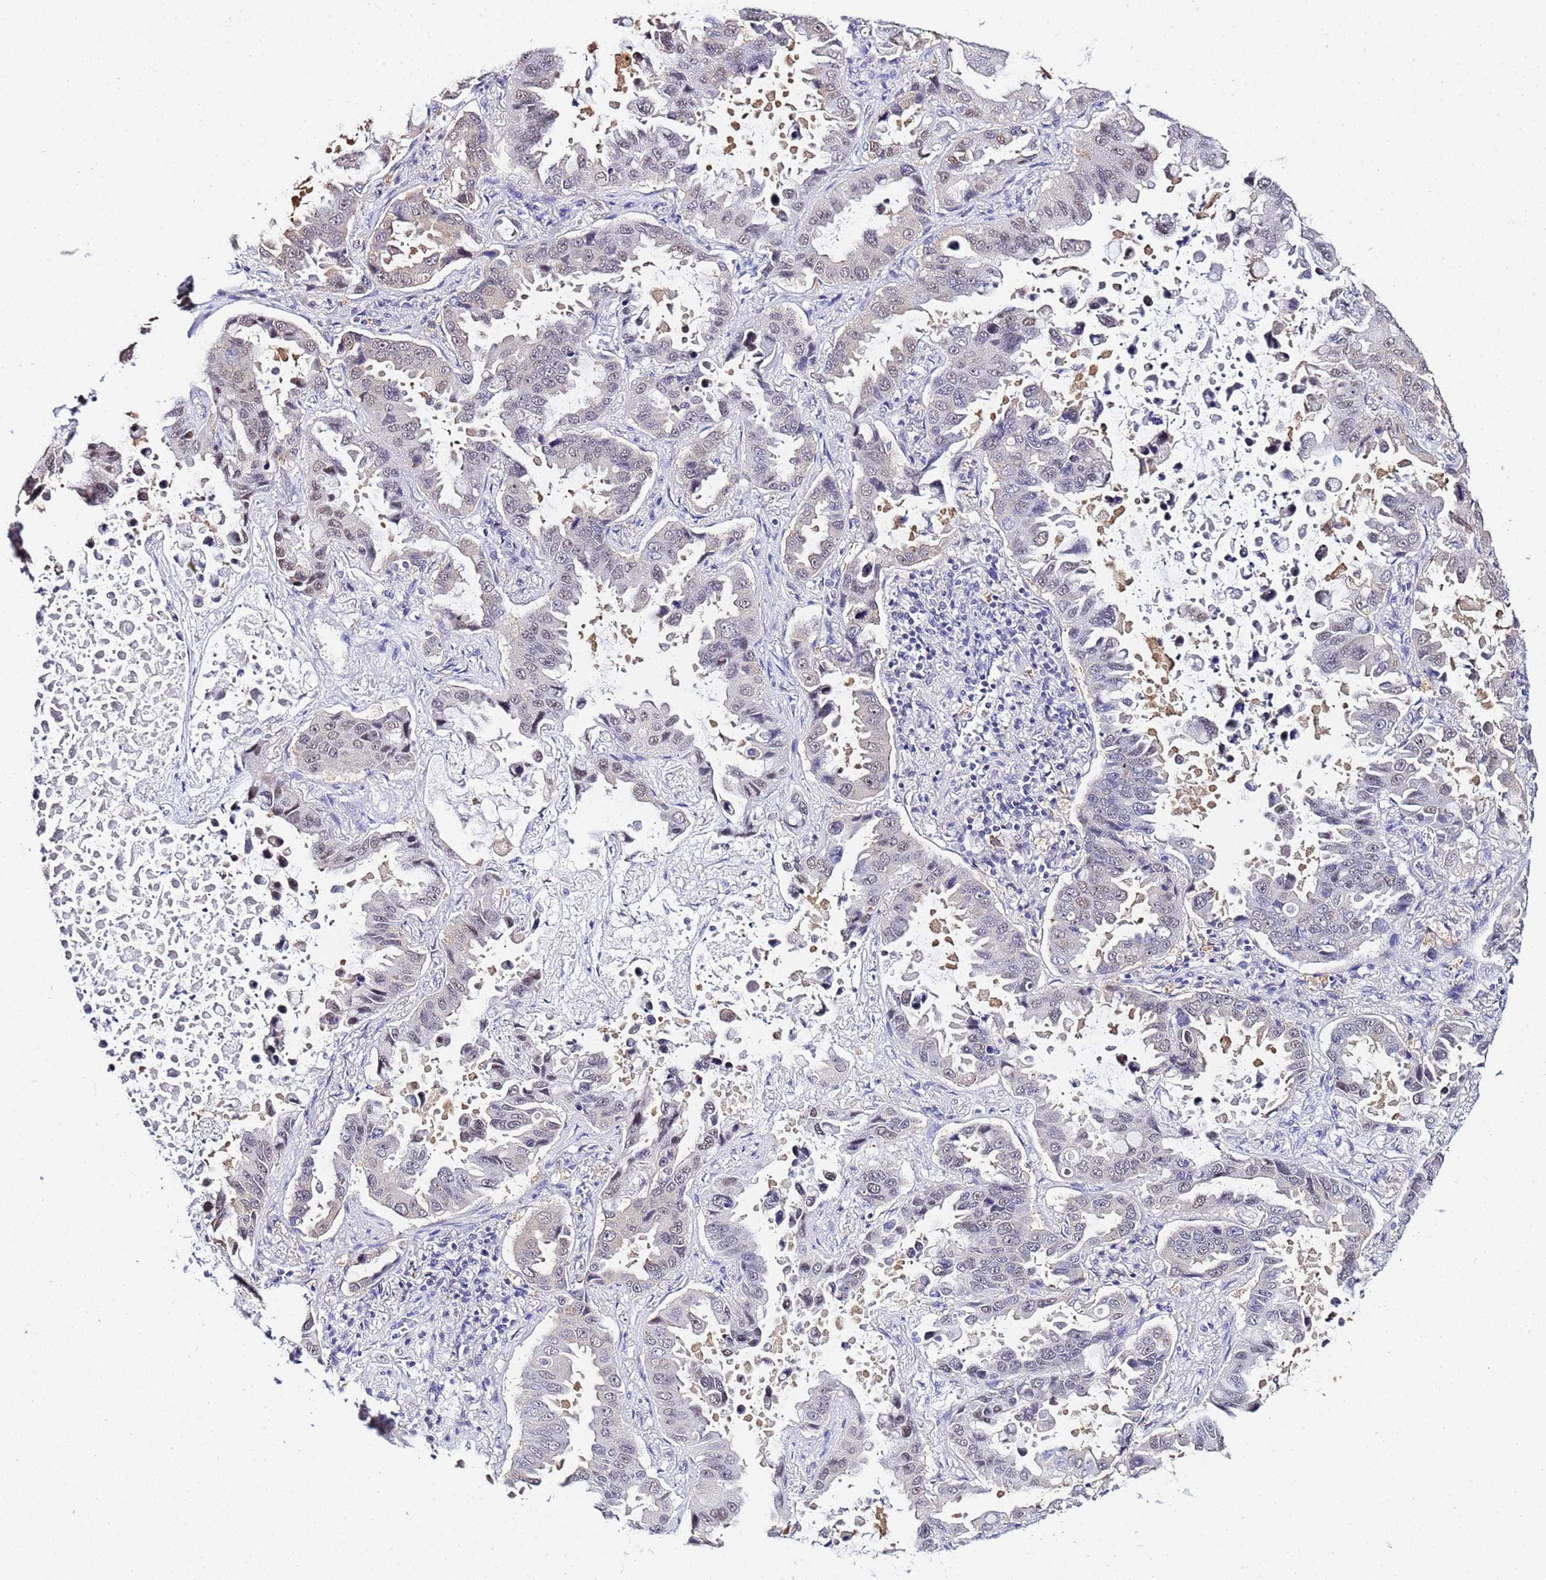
{"staining": {"intensity": "weak", "quantity": "<25%", "location": "nuclear"}, "tissue": "lung cancer", "cell_type": "Tumor cells", "image_type": "cancer", "snomed": [{"axis": "morphology", "description": "Adenocarcinoma, NOS"}, {"axis": "topography", "description": "Lung"}], "caption": "This is a histopathology image of immunohistochemistry staining of lung cancer (adenocarcinoma), which shows no expression in tumor cells.", "gene": "ACTL6B", "patient": {"sex": "male", "age": 64}}